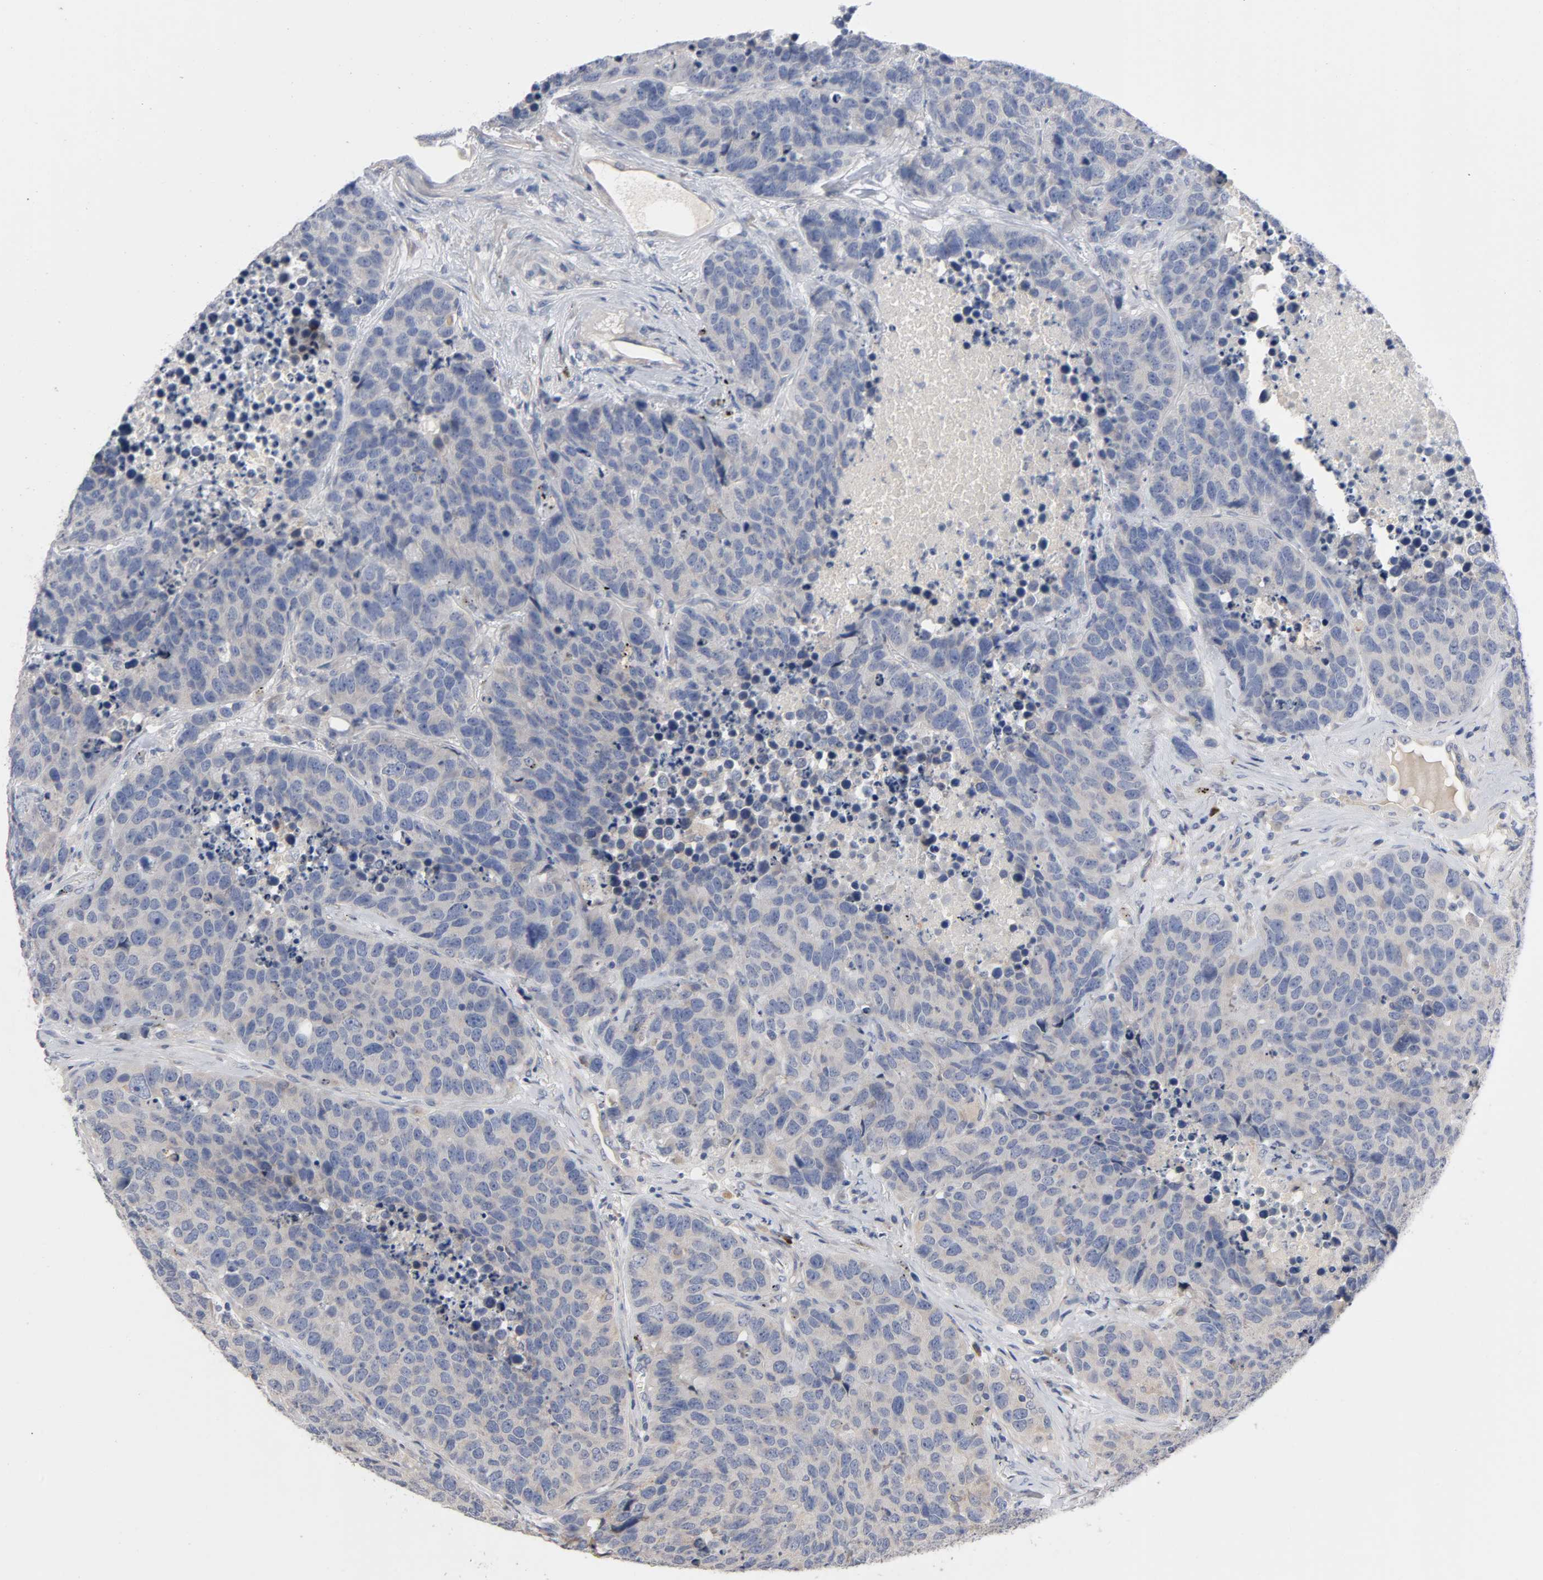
{"staining": {"intensity": "weak", "quantity": "<25%", "location": "cytoplasmic/membranous"}, "tissue": "carcinoid", "cell_type": "Tumor cells", "image_type": "cancer", "snomed": [{"axis": "morphology", "description": "Carcinoid, malignant, NOS"}, {"axis": "topography", "description": "Lung"}], "caption": "Carcinoid was stained to show a protein in brown. There is no significant staining in tumor cells.", "gene": "CCDC134", "patient": {"sex": "male", "age": 60}}